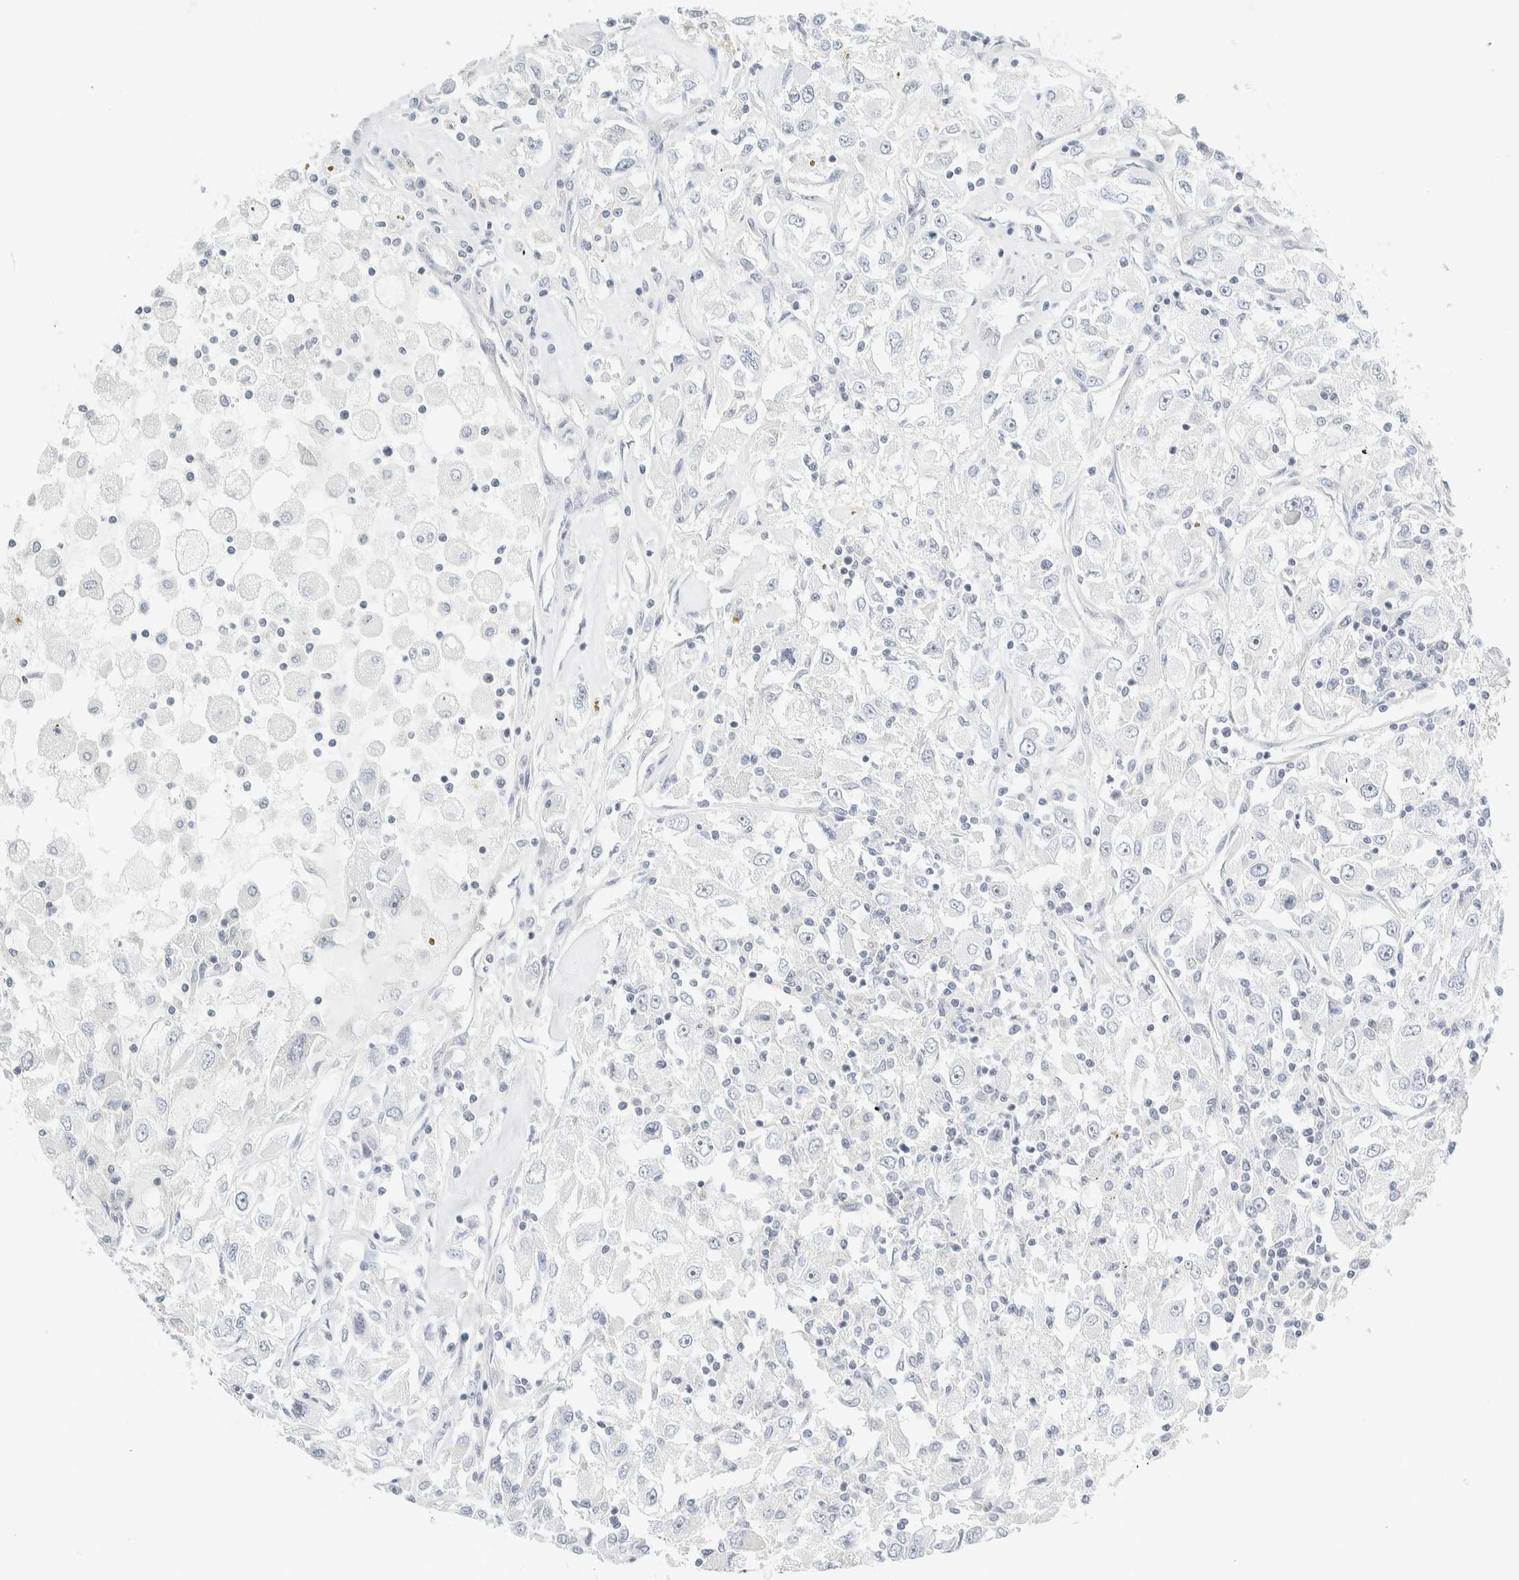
{"staining": {"intensity": "negative", "quantity": "none", "location": "none"}, "tissue": "renal cancer", "cell_type": "Tumor cells", "image_type": "cancer", "snomed": [{"axis": "morphology", "description": "Adenocarcinoma, NOS"}, {"axis": "topography", "description": "Kidney"}], "caption": "The immunohistochemistry (IHC) histopathology image has no significant staining in tumor cells of adenocarcinoma (renal) tissue. The staining is performed using DAB (3,3'-diaminobenzidine) brown chromogen with nuclei counter-stained in using hematoxylin.", "gene": "NDE1", "patient": {"sex": "female", "age": 52}}